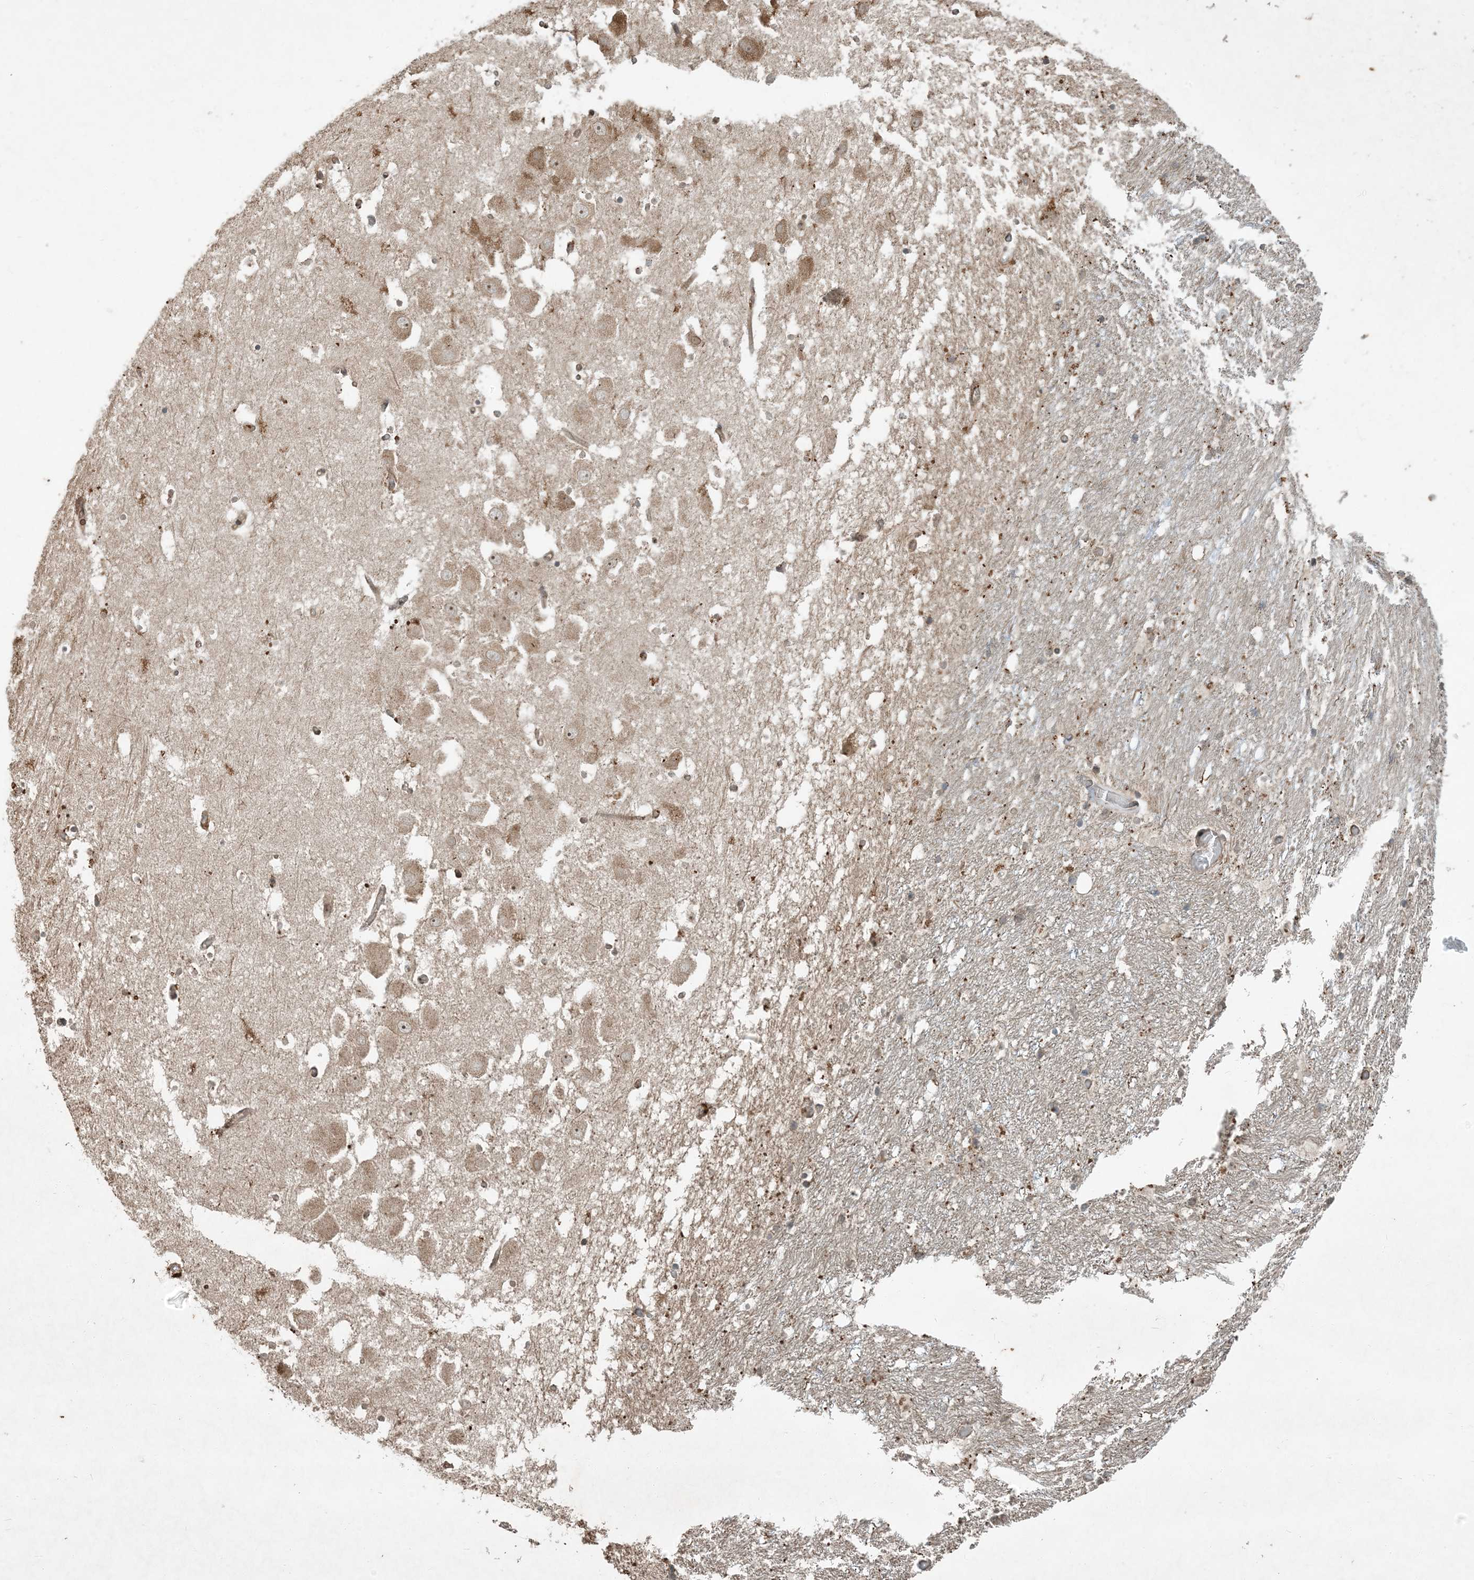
{"staining": {"intensity": "moderate", "quantity": "<25%", "location": "cytoplasmic/membranous"}, "tissue": "hippocampus", "cell_type": "Glial cells", "image_type": "normal", "snomed": [{"axis": "morphology", "description": "Normal tissue, NOS"}, {"axis": "topography", "description": "Hippocampus"}], "caption": "Glial cells demonstrate low levels of moderate cytoplasmic/membranous positivity in about <25% of cells in normal human hippocampus.", "gene": "COMMD8", "patient": {"sex": "female", "age": 52}}